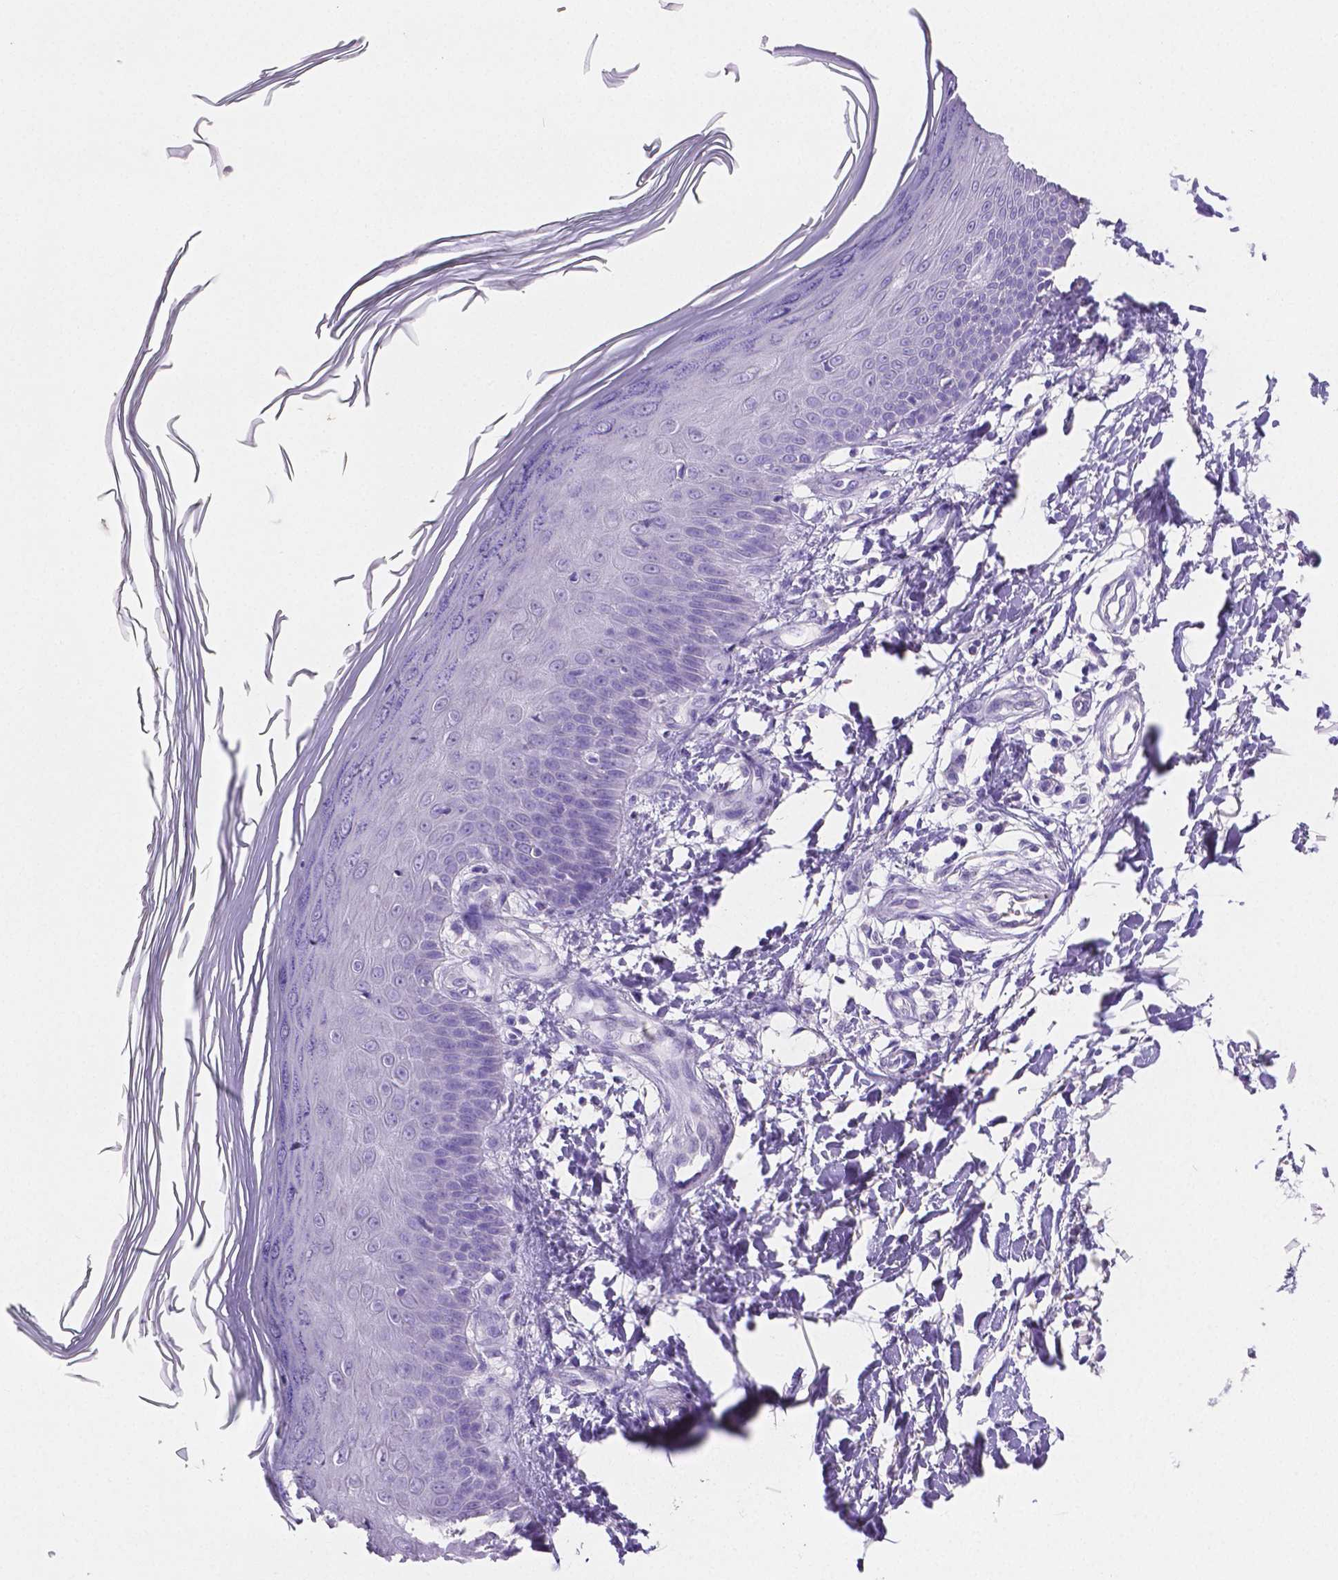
{"staining": {"intensity": "negative", "quantity": "none", "location": "none"}, "tissue": "skin", "cell_type": "Fibroblasts", "image_type": "normal", "snomed": [{"axis": "morphology", "description": "Normal tissue, NOS"}, {"axis": "topography", "description": "Skin"}], "caption": "A micrograph of human skin is negative for staining in fibroblasts. Nuclei are stained in blue.", "gene": "SLC22A2", "patient": {"sex": "female", "age": 62}}